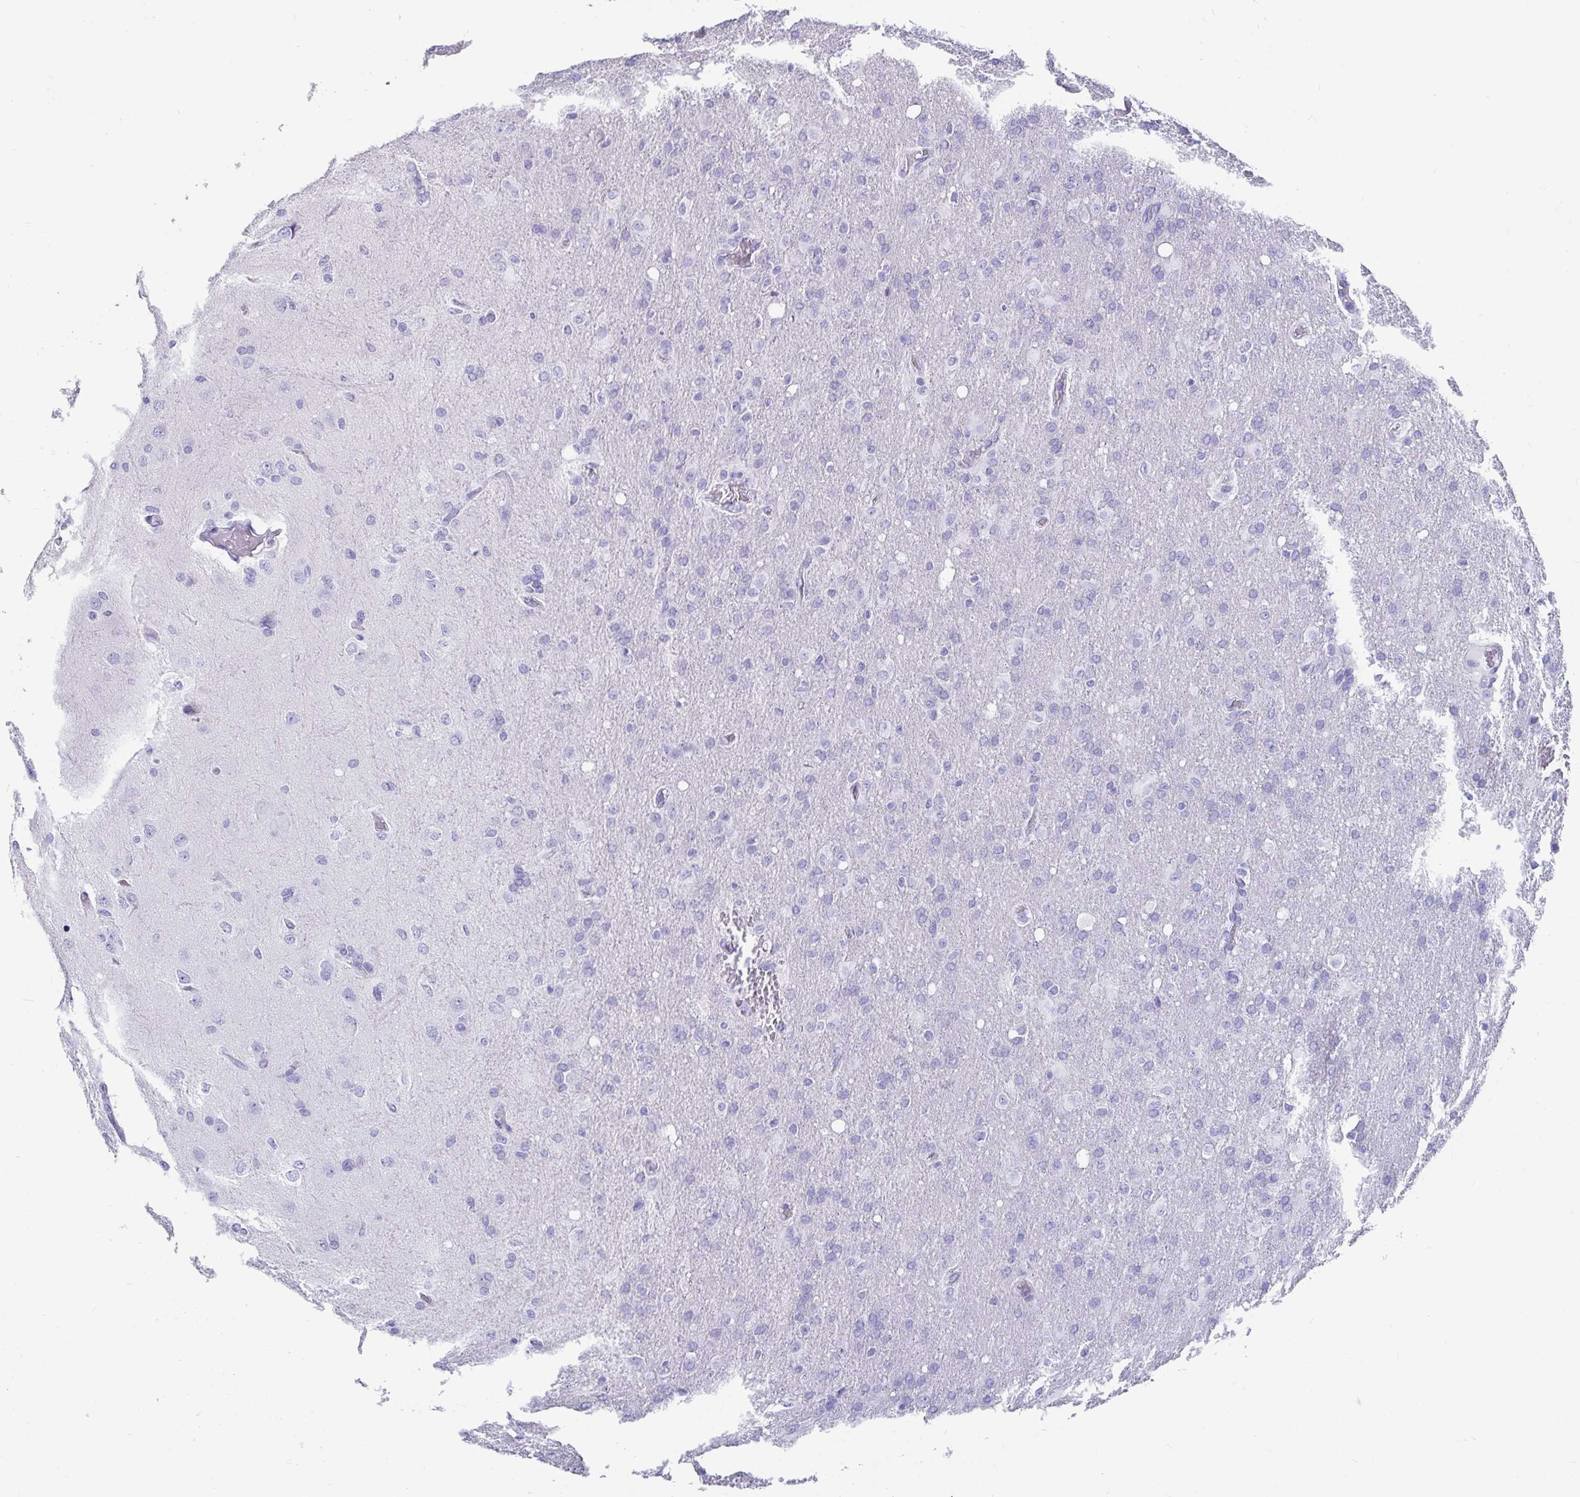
{"staining": {"intensity": "negative", "quantity": "none", "location": "none"}, "tissue": "glioma", "cell_type": "Tumor cells", "image_type": "cancer", "snomed": [{"axis": "morphology", "description": "Glioma, malignant, High grade"}, {"axis": "topography", "description": "Brain"}], "caption": "Histopathology image shows no significant protein staining in tumor cells of malignant glioma (high-grade).", "gene": "ZPBP2", "patient": {"sex": "male", "age": 53}}